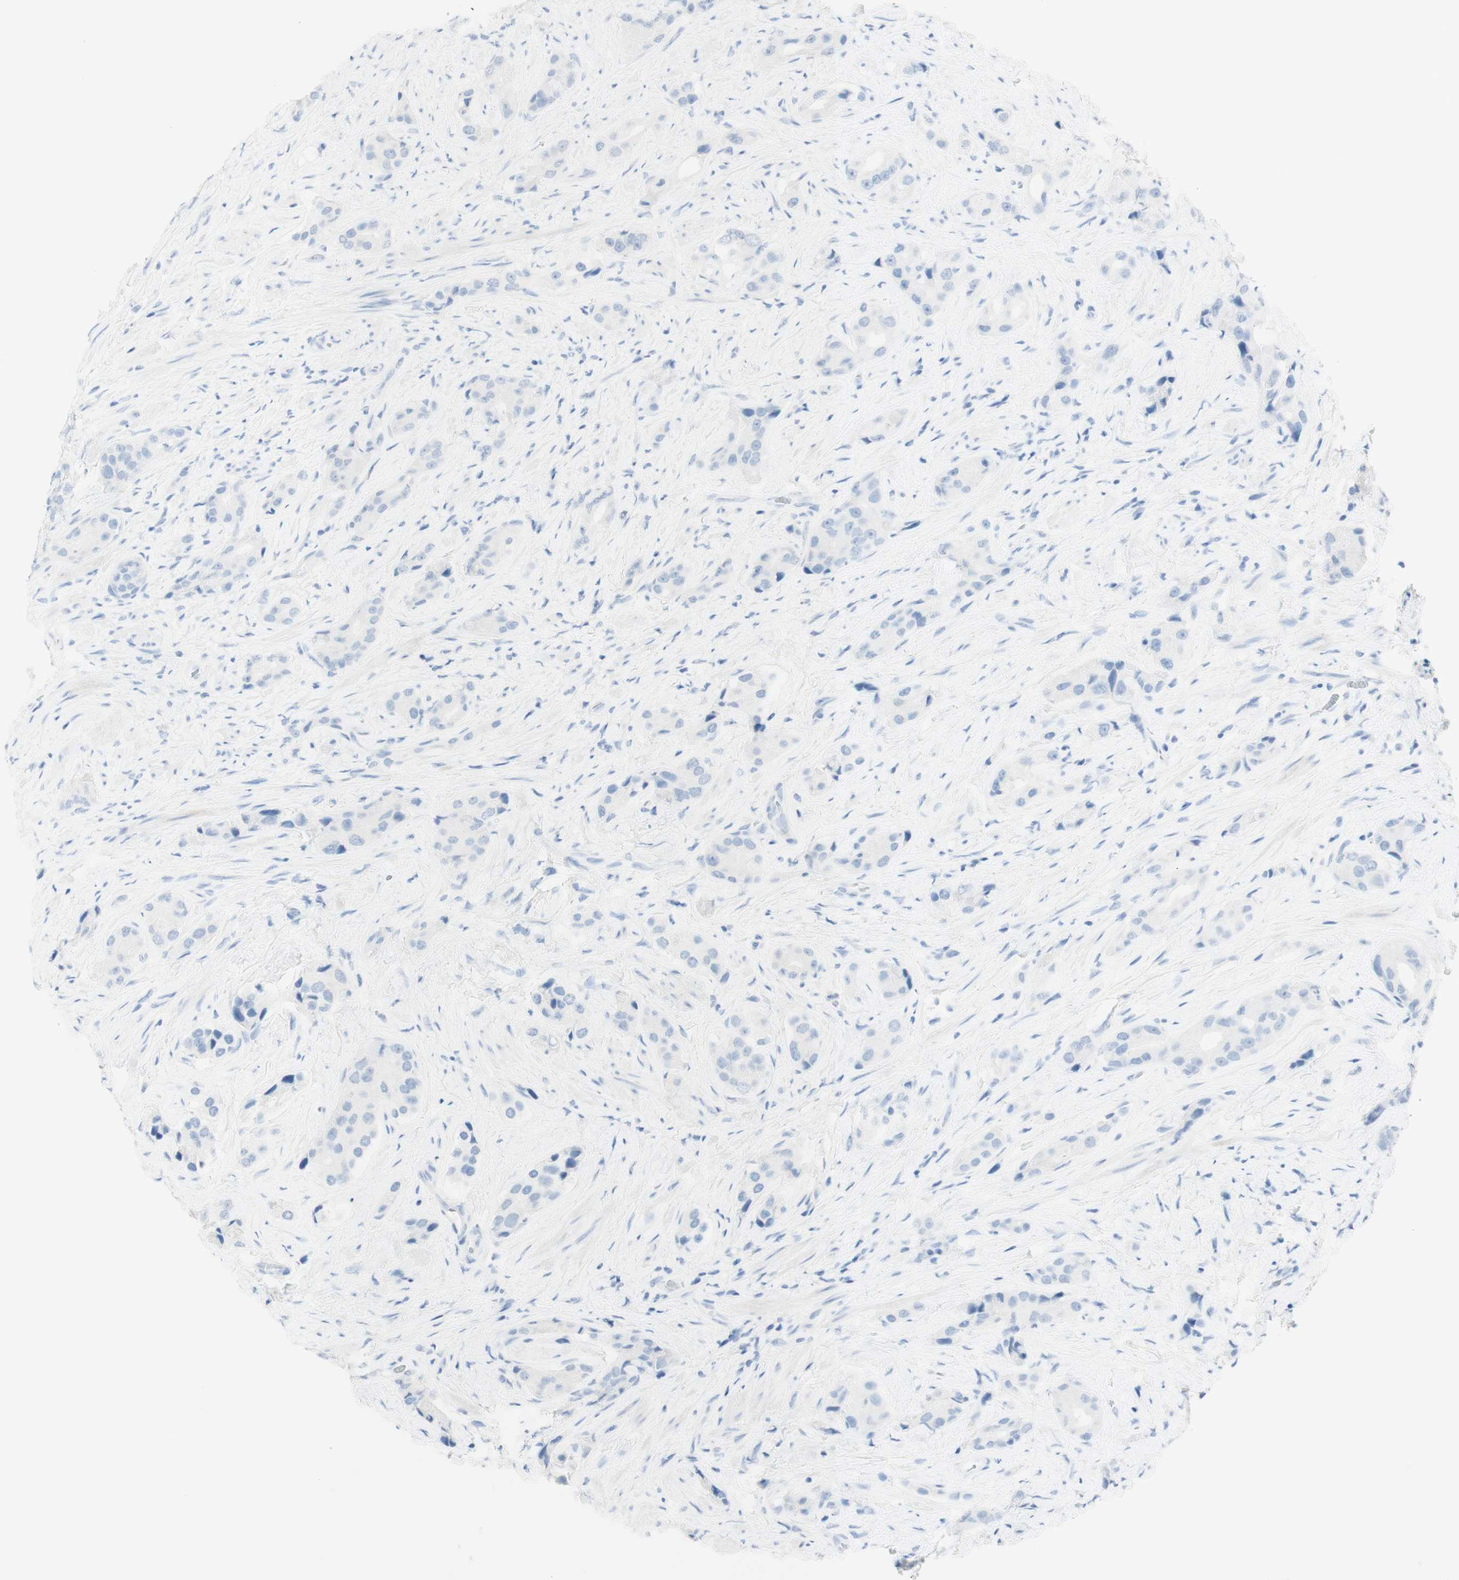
{"staining": {"intensity": "negative", "quantity": "none", "location": "none"}, "tissue": "prostate cancer", "cell_type": "Tumor cells", "image_type": "cancer", "snomed": [{"axis": "morphology", "description": "Adenocarcinoma, High grade"}, {"axis": "topography", "description": "Prostate"}], "caption": "The photomicrograph exhibits no staining of tumor cells in prostate high-grade adenocarcinoma.", "gene": "TPO", "patient": {"sex": "male", "age": 71}}